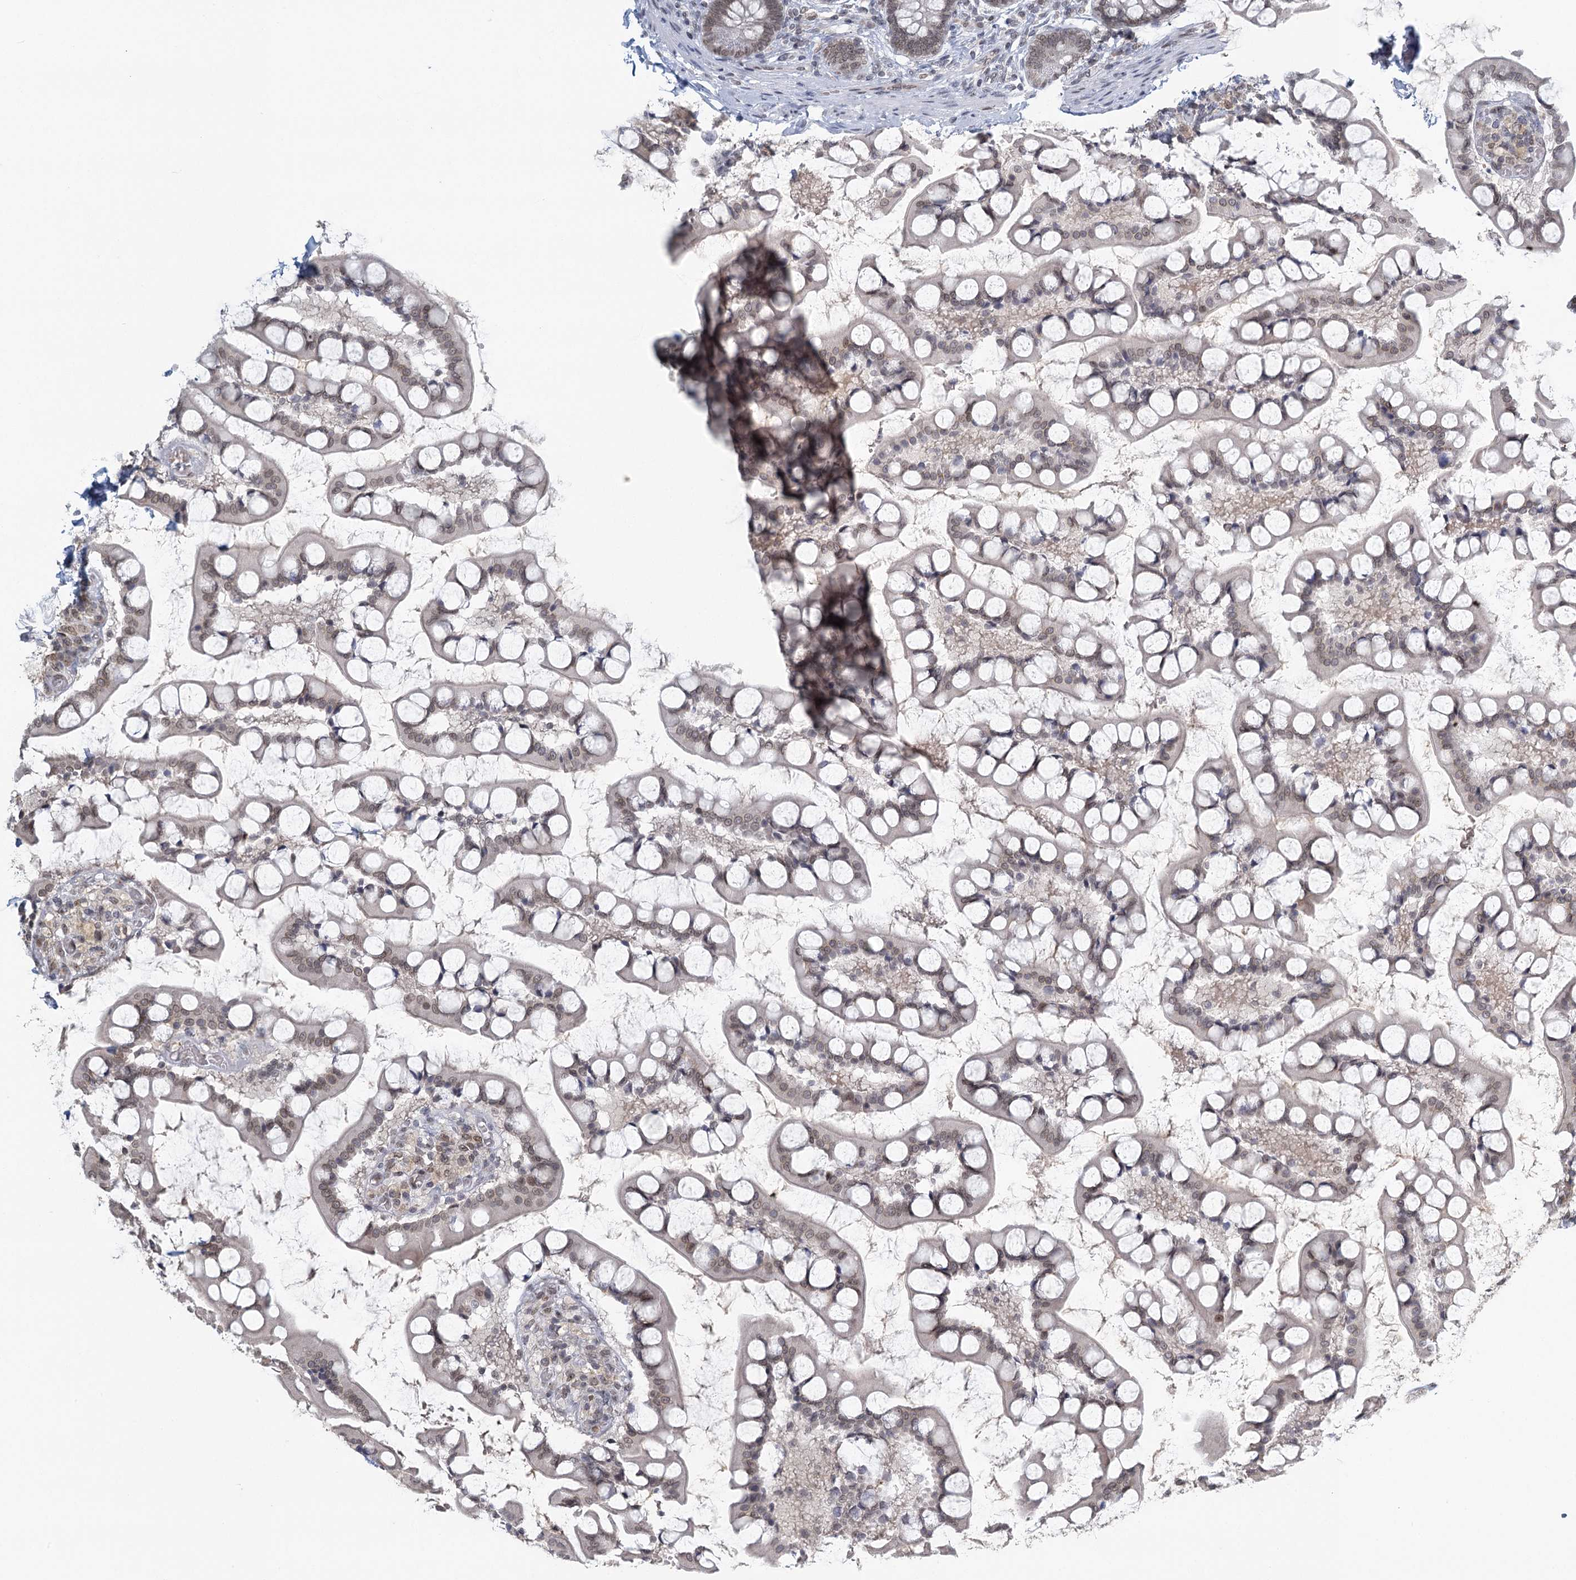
{"staining": {"intensity": "moderate", "quantity": "25%-75%", "location": "nuclear"}, "tissue": "small intestine", "cell_type": "Glandular cells", "image_type": "normal", "snomed": [{"axis": "morphology", "description": "Normal tissue, NOS"}, {"axis": "topography", "description": "Small intestine"}], "caption": "Brown immunohistochemical staining in normal small intestine displays moderate nuclear staining in about 25%-75% of glandular cells.", "gene": "TREX1", "patient": {"sex": "male", "age": 52}}